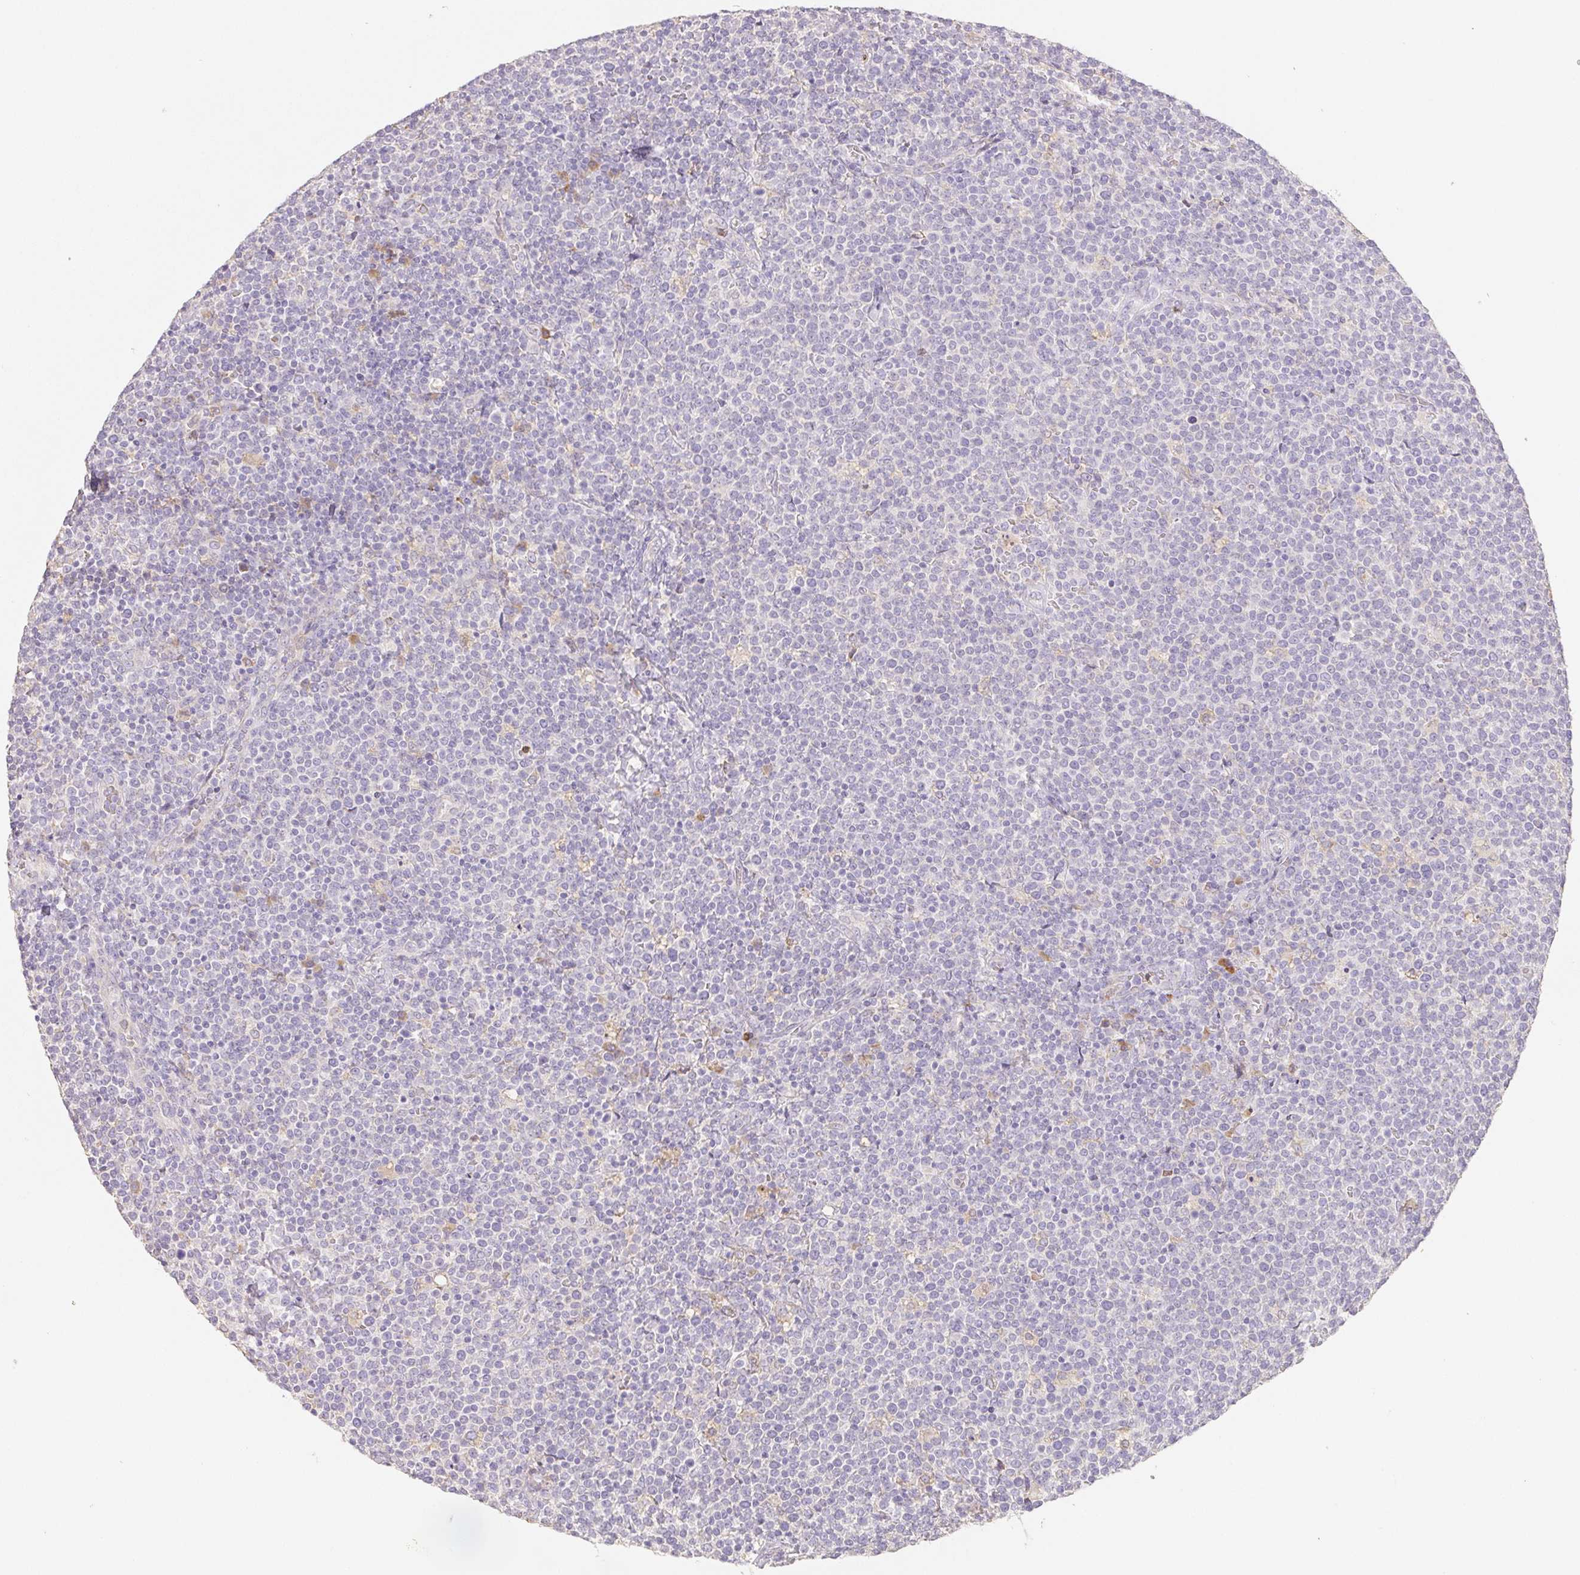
{"staining": {"intensity": "negative", "quantity": "none", "location": "none"}, "tissue": "lymphoma", "cell_type": "Tumor cells", "image_type": "cancer", "snomed": [{"axis": "morphology", "description": "Malignant lymphoma, non-Hodgkin's type, High grade"}, {"axis": "topography", "description": "Lymph node"}], "caption": "DAB immunohistochemical staining of lymphoma demonstrates no significant positivity in tumor cells.", "gene": "ACVR1B", "patient": {"sex": "male", "age": 61}}